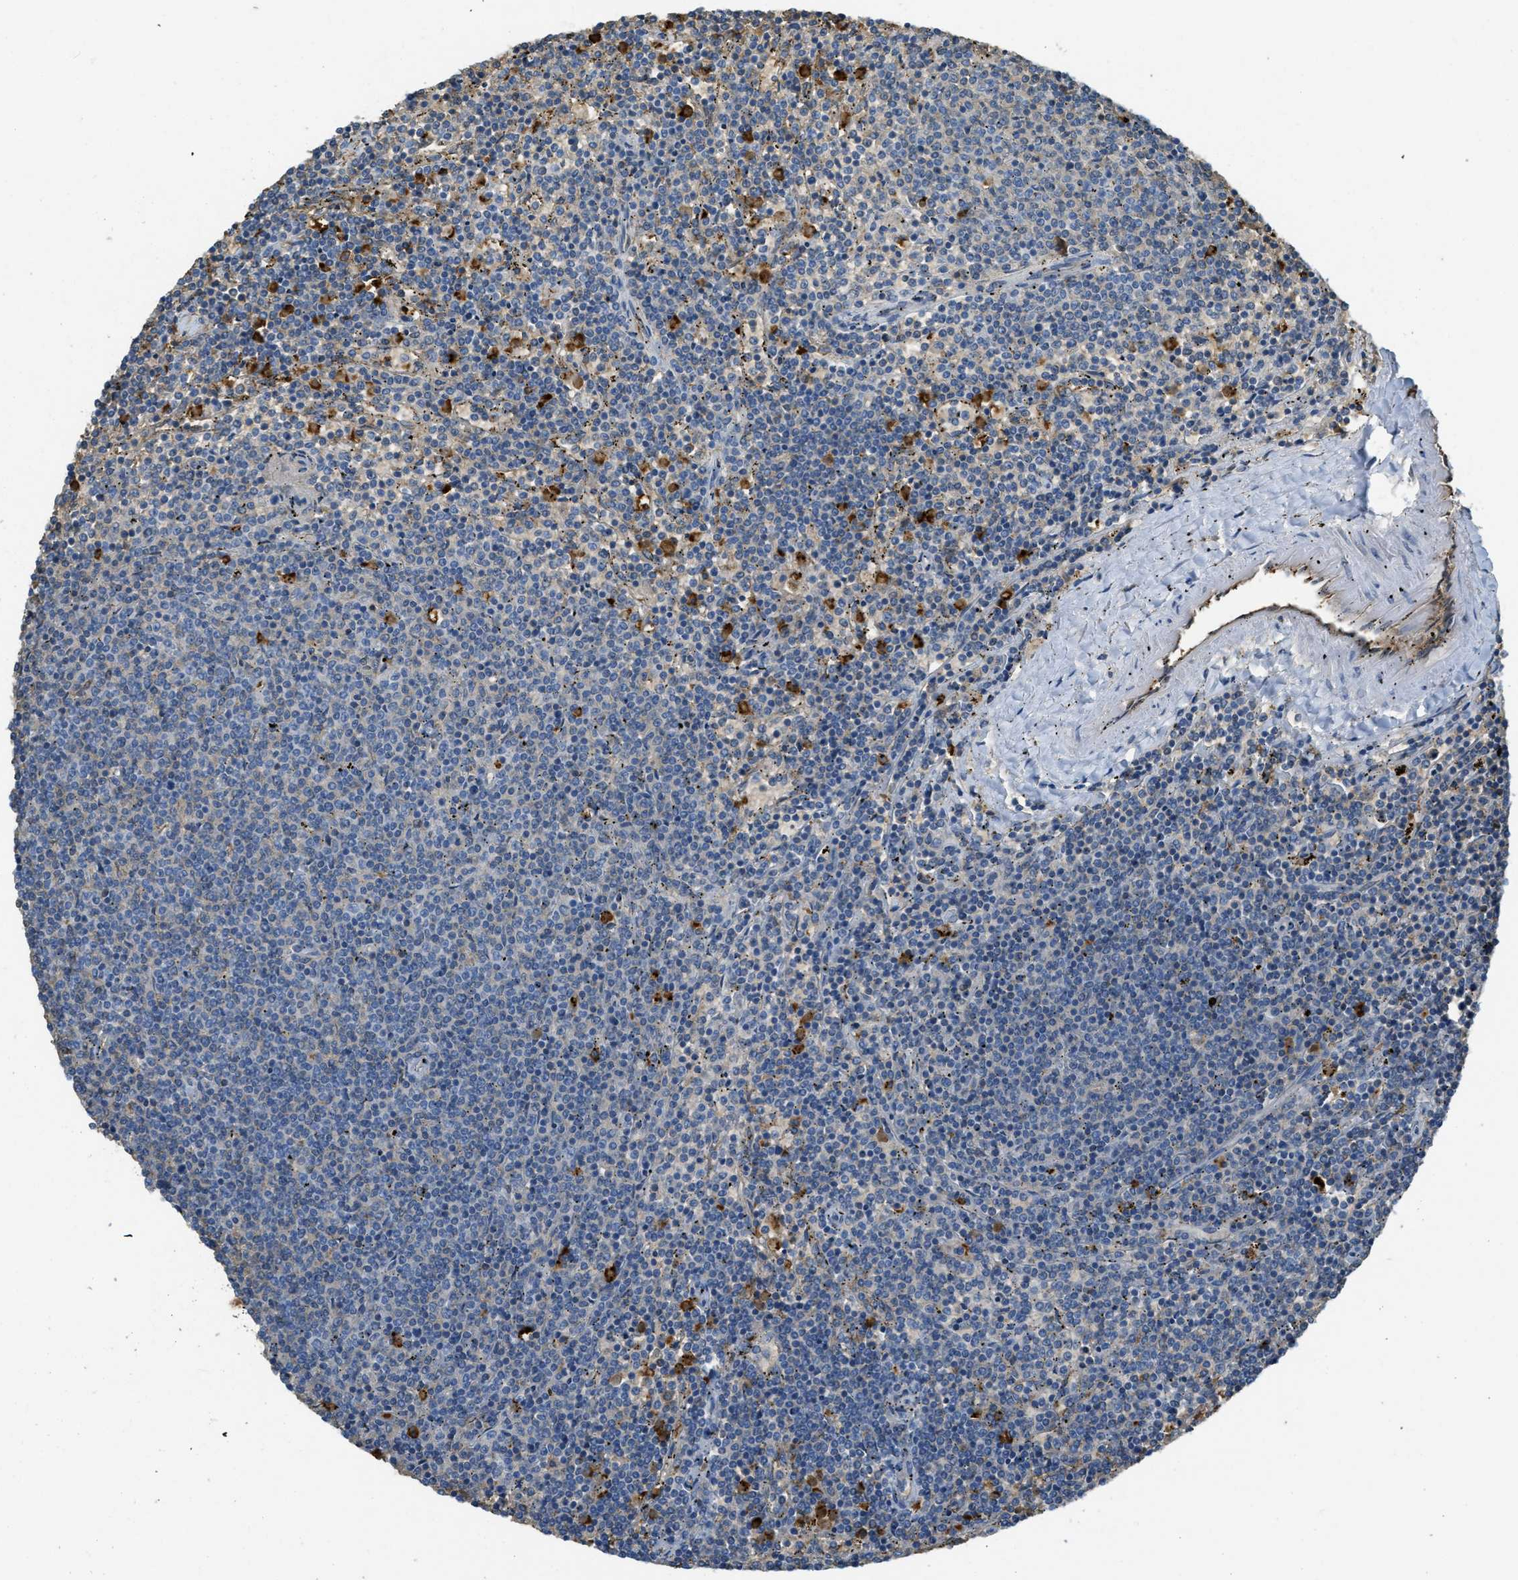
{"staining": {"intensity": "negative", "quantity": "none", "location": "none"}, "tissue": "lymphoma", "cell_type": "Tumor cells", "image_type": "cancer", "snomed": [{"axis": "morphology", "description": "Malignant lymphoma, non-Hodgkin's type, Low grade"}, {"axis": "topography", "description": "Spleen"}], "caption": "IHC micrograph of neoplastic tissue: lymphoma stained with DAB (3,3'-diaminobenzidine) demonstrates no significant protein positivity in tumor cells.", "gene": "PRTN3", "patient": {"sex": "female", "age": 50}}